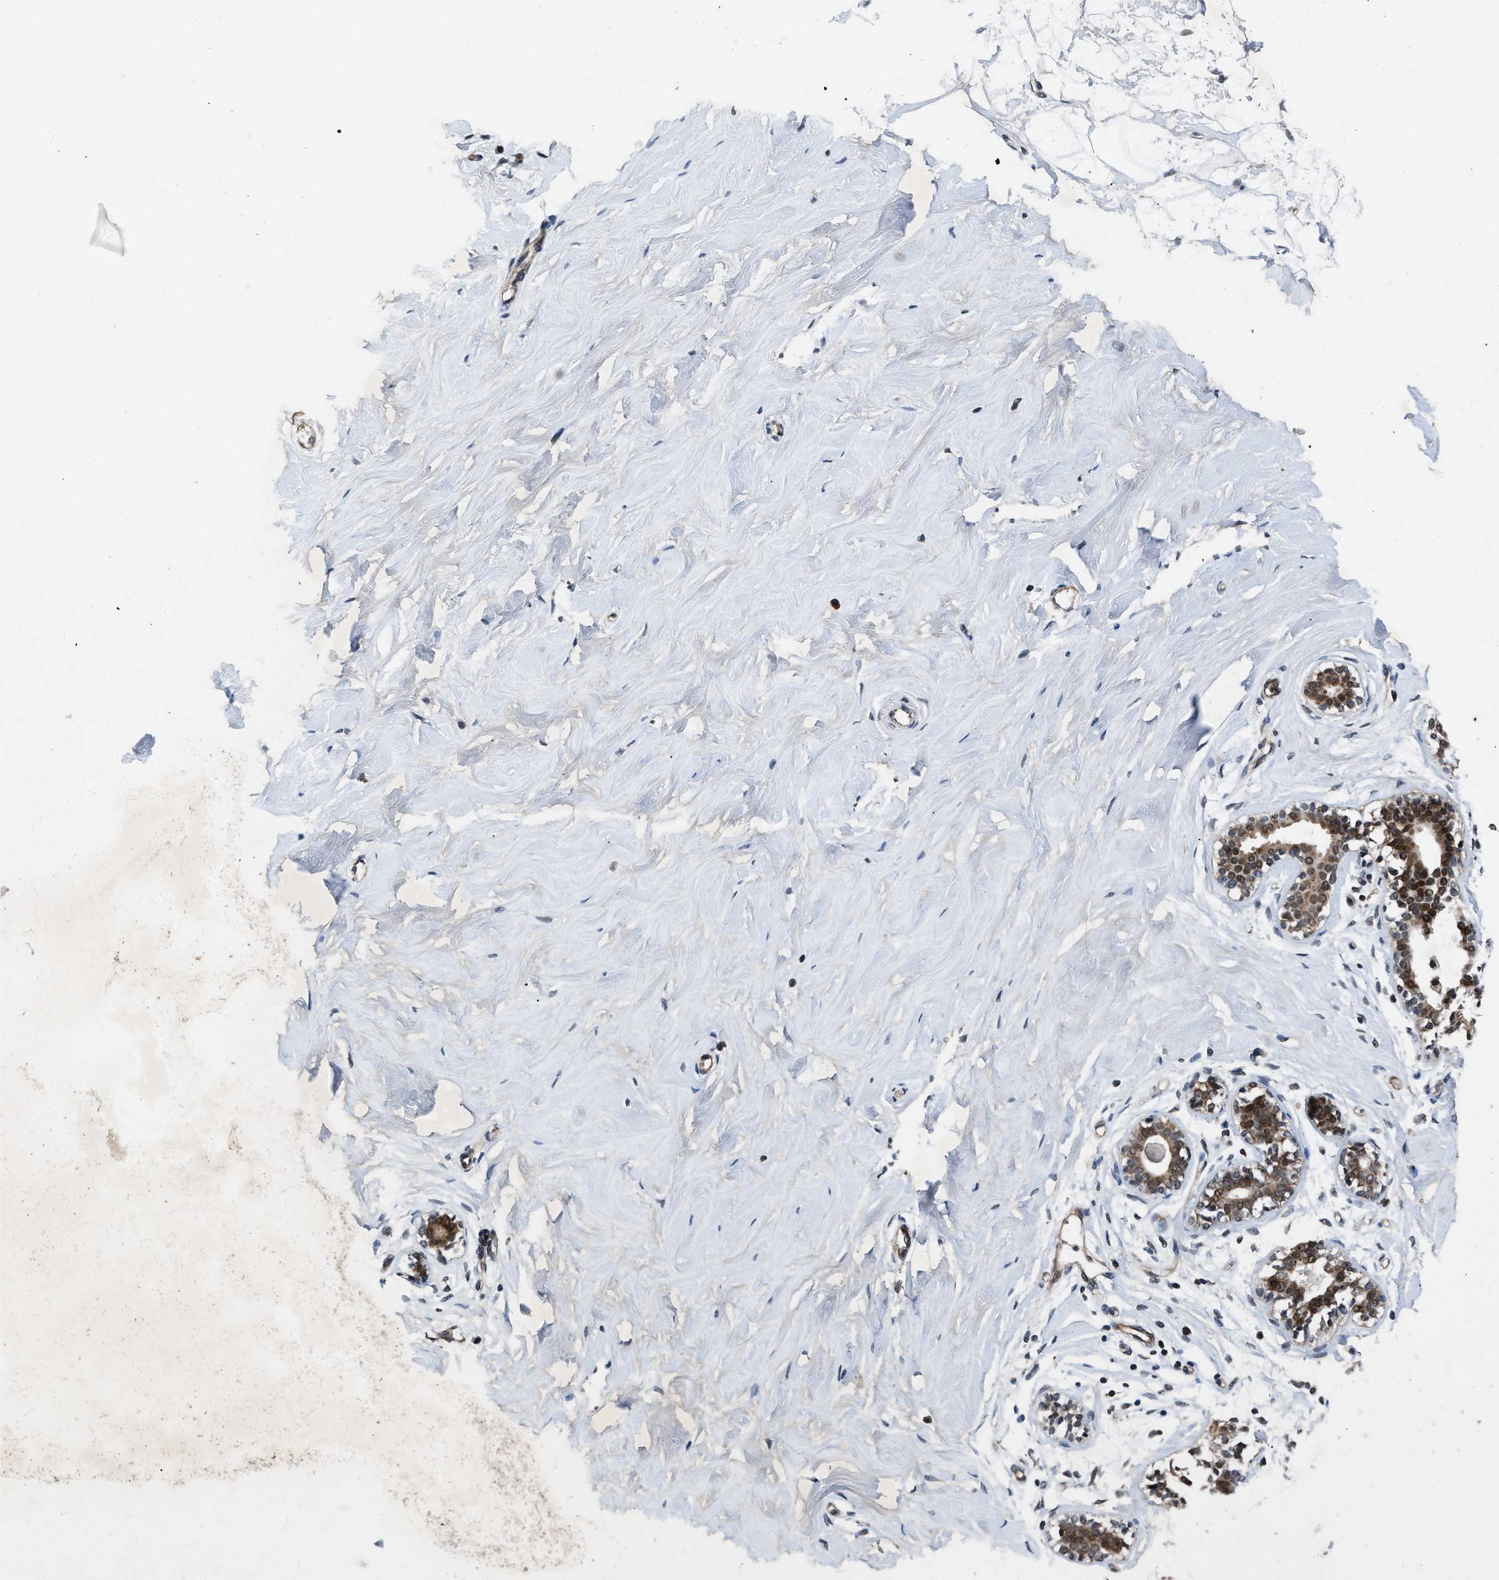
{"staining": {"intensity": "negative", "quantity": "none", "location": "none"}, "tissue": "breast", "cell_type": "Adipocytes", "image_type": "normal", "snomed": [{"axis": "morphology", "description": "Normal tissue, NOS"}, {"axis": "topography", "description": "Breast"}], "caption": "There is no significant positivity in adipocytes of breast.", "gene": "ZNHIT1", "patient": {"sex": "female", "age": 23}}